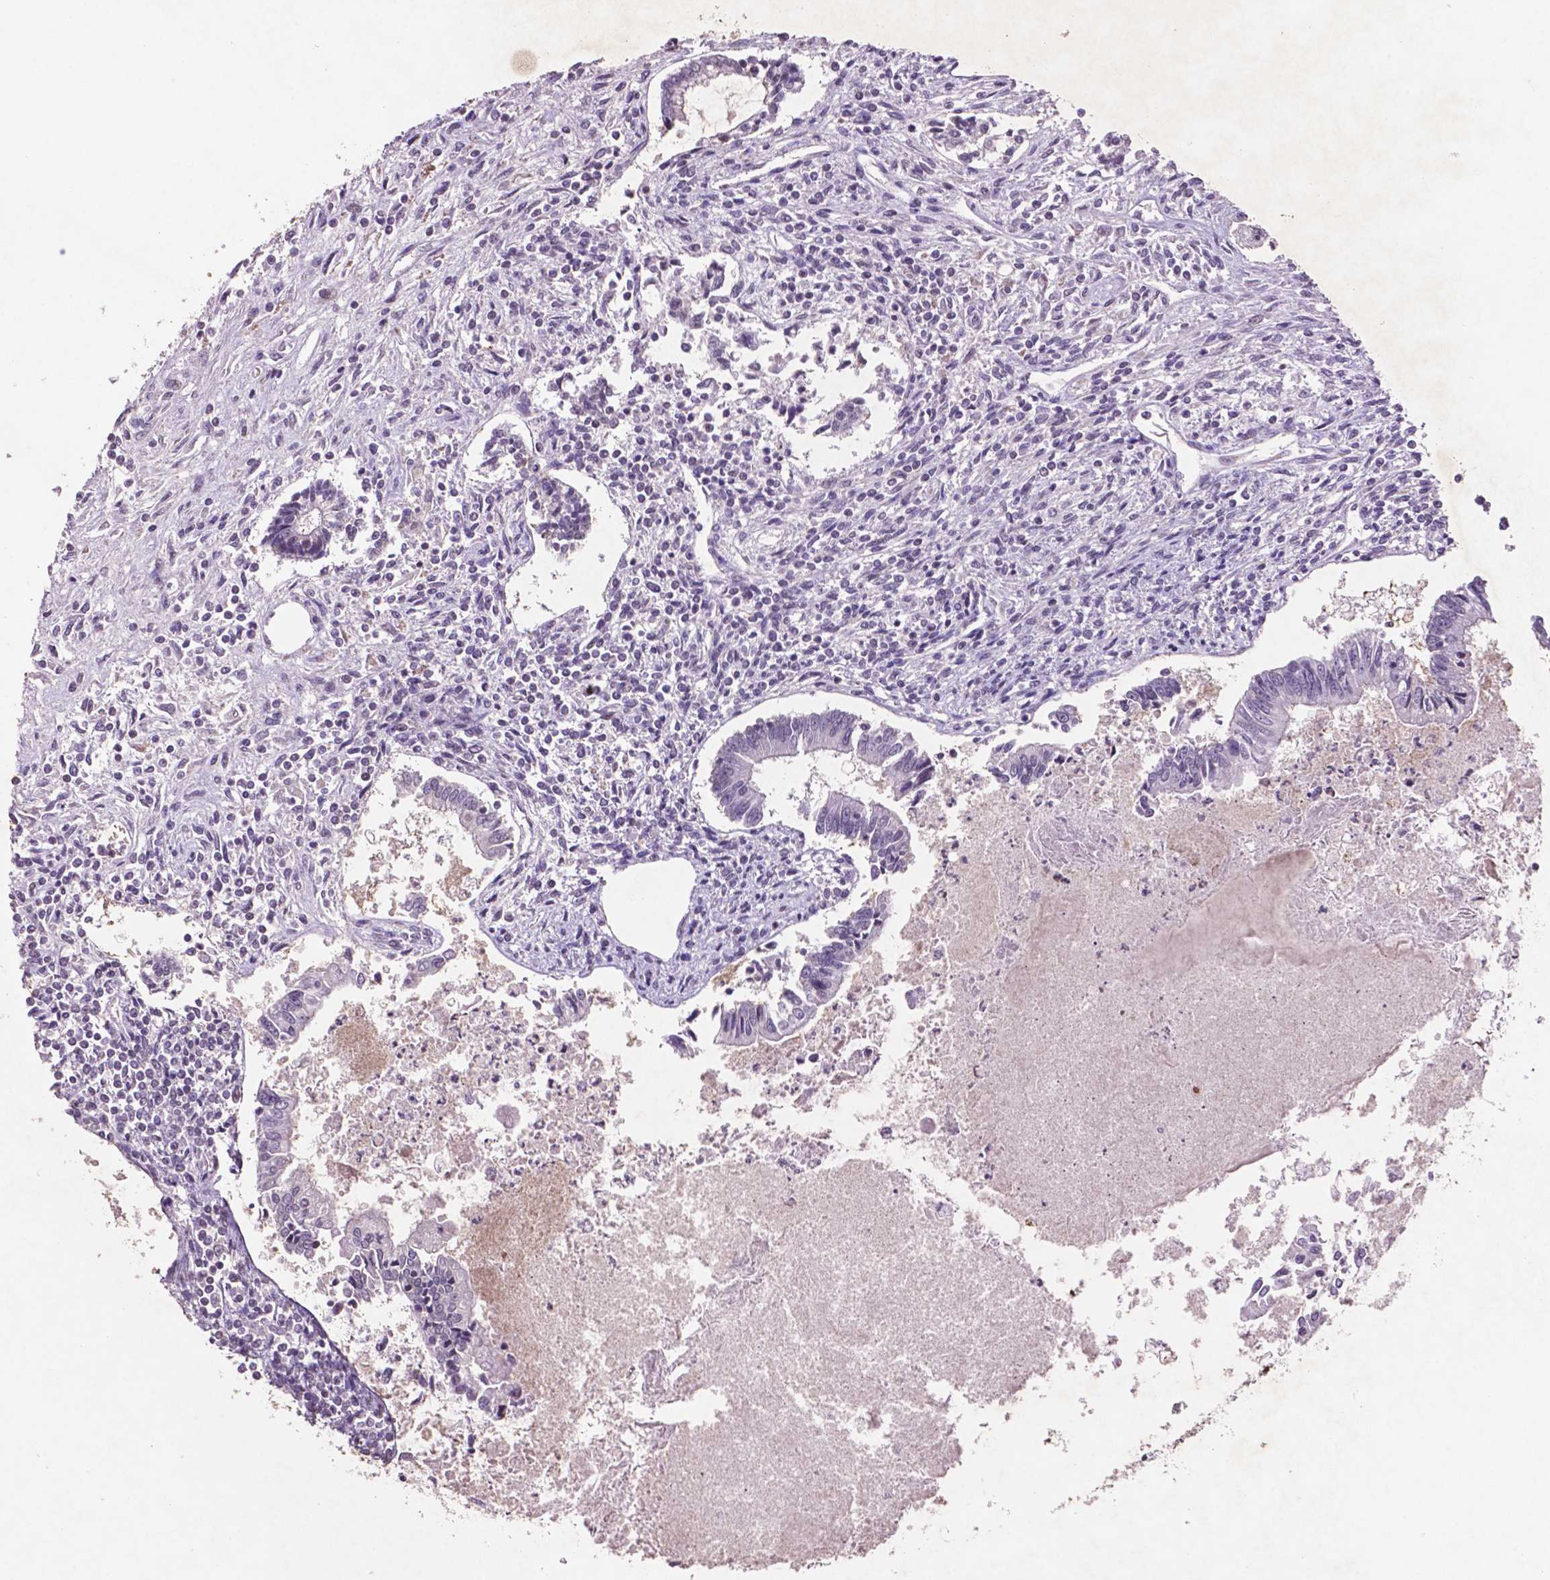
{"staining": {"intensity": "negative", "quantity": "none", "location": "none"}, "tissue": "testis cancer", "cell_type": "Tumor cells", "image_type": "cancer", "snomed": [{"axis": "morphology", "description": "Carcinoma, Embryonal, NOS"}, {"axis": "topography", "description": "Testis"}], "caption": "DAB immunohistochemical staining of testis cancer displays no significant expression in tumor cells.", "gene": "GLRX", "patient": {"sex": "male", "age": 37}}